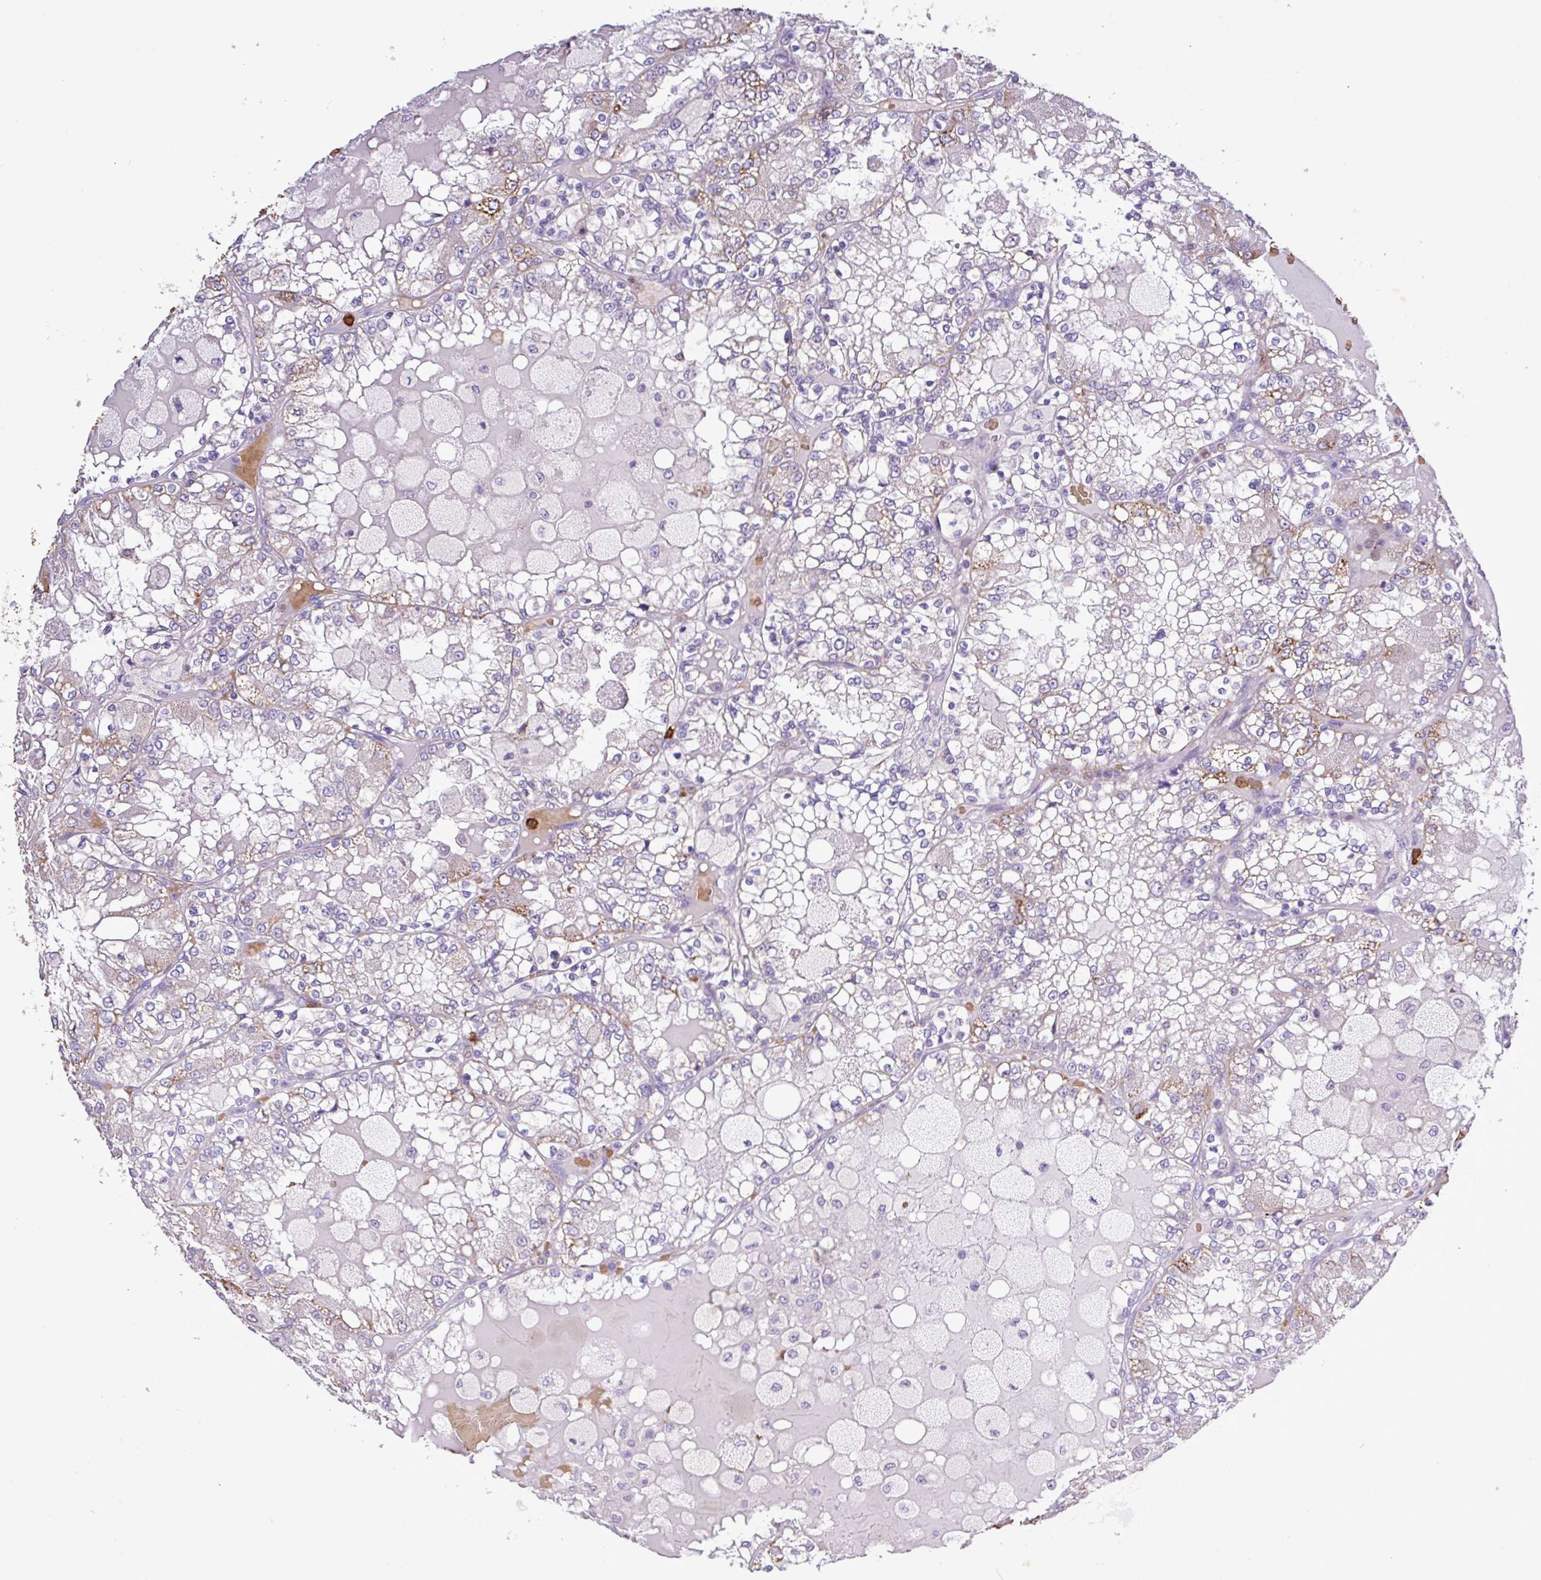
{"staining": {"intensity": "weak", "quantity": "<25%", "location": "cytoplasmic/membranous"}, "tissue": "renal cancer", "cell_type": "Tumor cells", "image_type": "cancer", "snomed": [{"axis": "morphology", "description": "Adenocarcinoma, NOS"}, {"axis": "topography", "description": "Kidney"}], "caption": "This is a micrograph of IHC staining of adenocarcinoma (renal), which shows no staining in tumor cells.", "gene": "MGAT4B", "patient": {"sex": "female", "age": 56}}